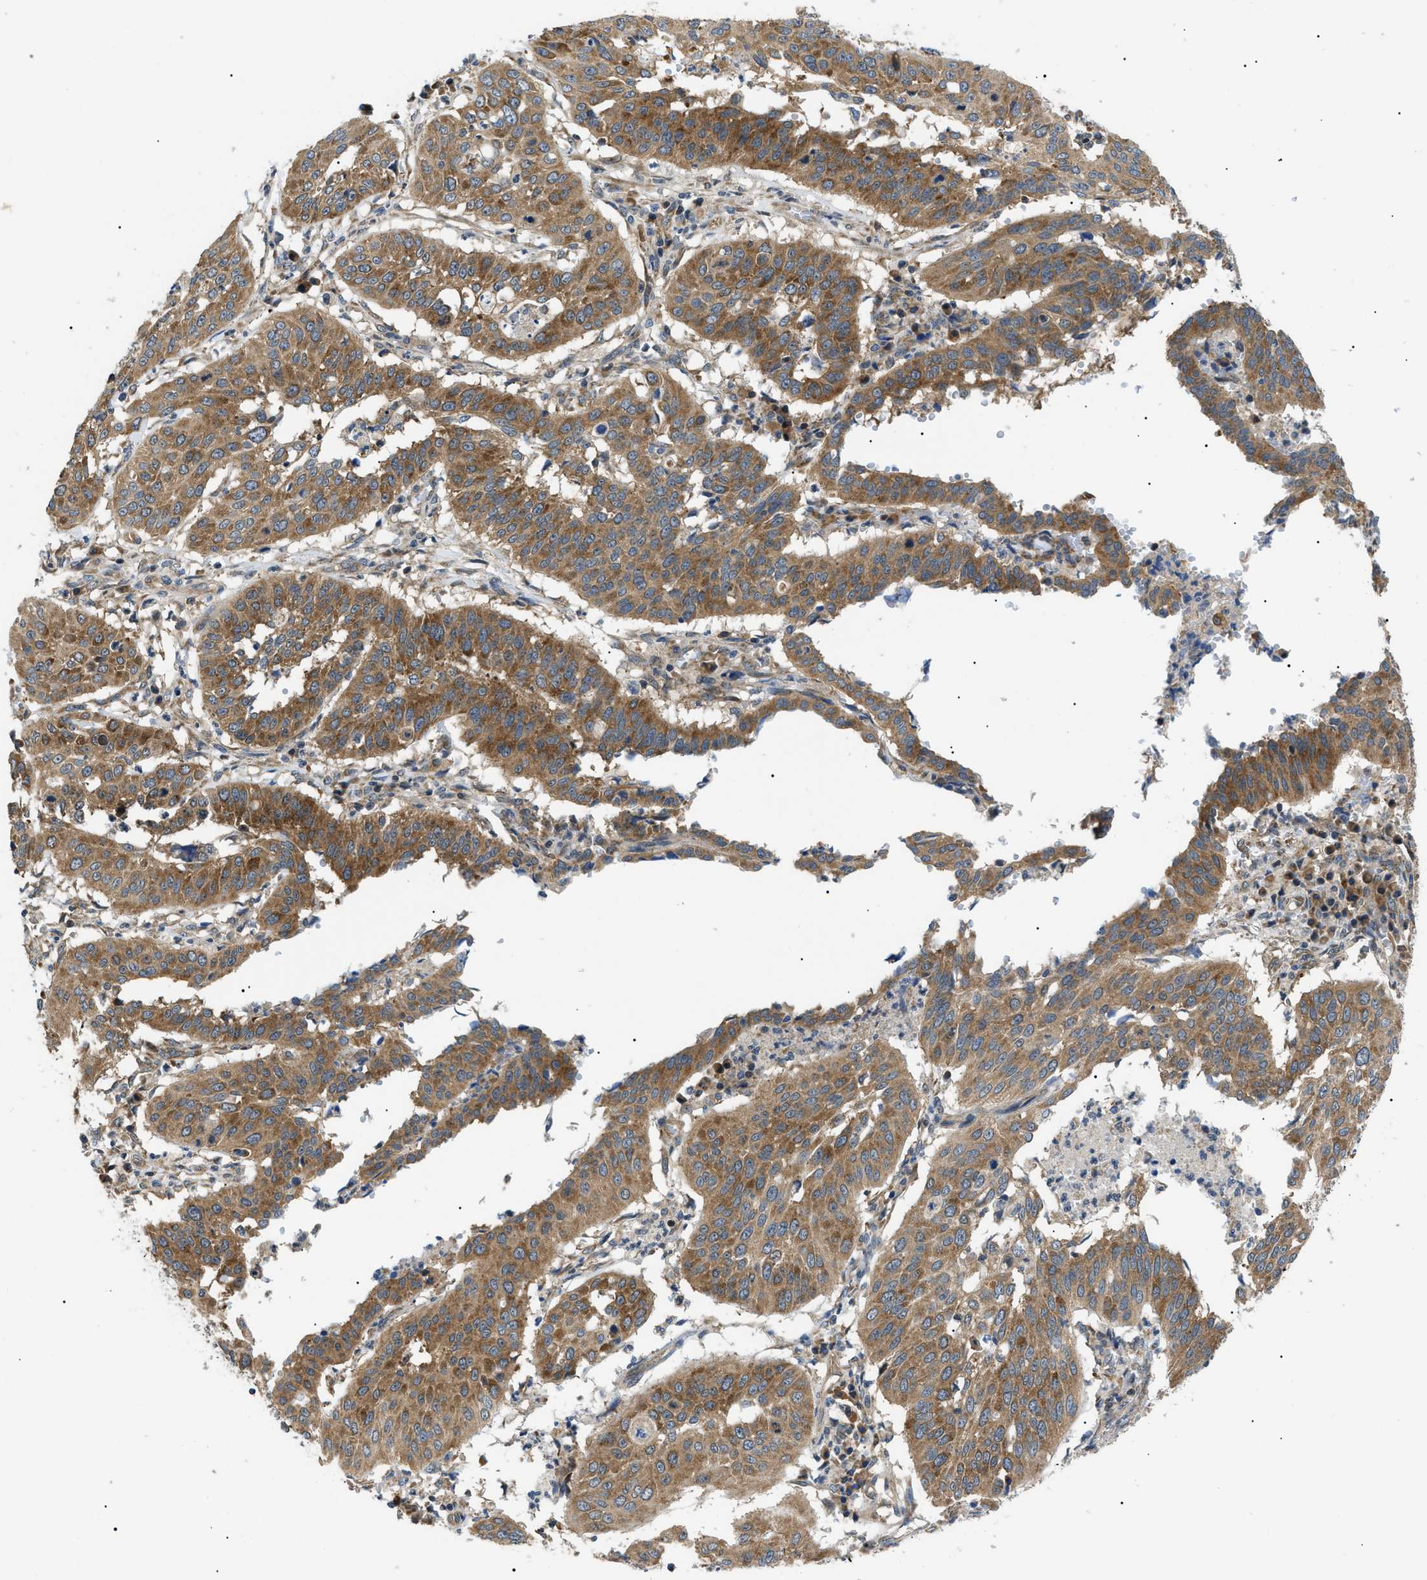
{"staining": {"intensity": "moderate", "quantity": ">75%", "location": "cytoplasmic/membranous"}, "tissue": "cervical cancer", "cell_type": "Tumor cells", "image_type": "cancer", "snomed": [{"axis": "morphology", "description": "Normal tissue, NOS"}, {"axis": "morphology", "description": "Squamous cell carcinoma, NOS"}, {"axis": "topography", "description": "Cervix"}], "caption": "Squamous cell carcinoma (cervical) stained with DAB immunohistochemistry shows medium levels of moderate cytoplasmic/membranous expression in about >75% of tumor cells.", "gene": "SRPK1", "patient": {"sex": "female", "age": 39}}